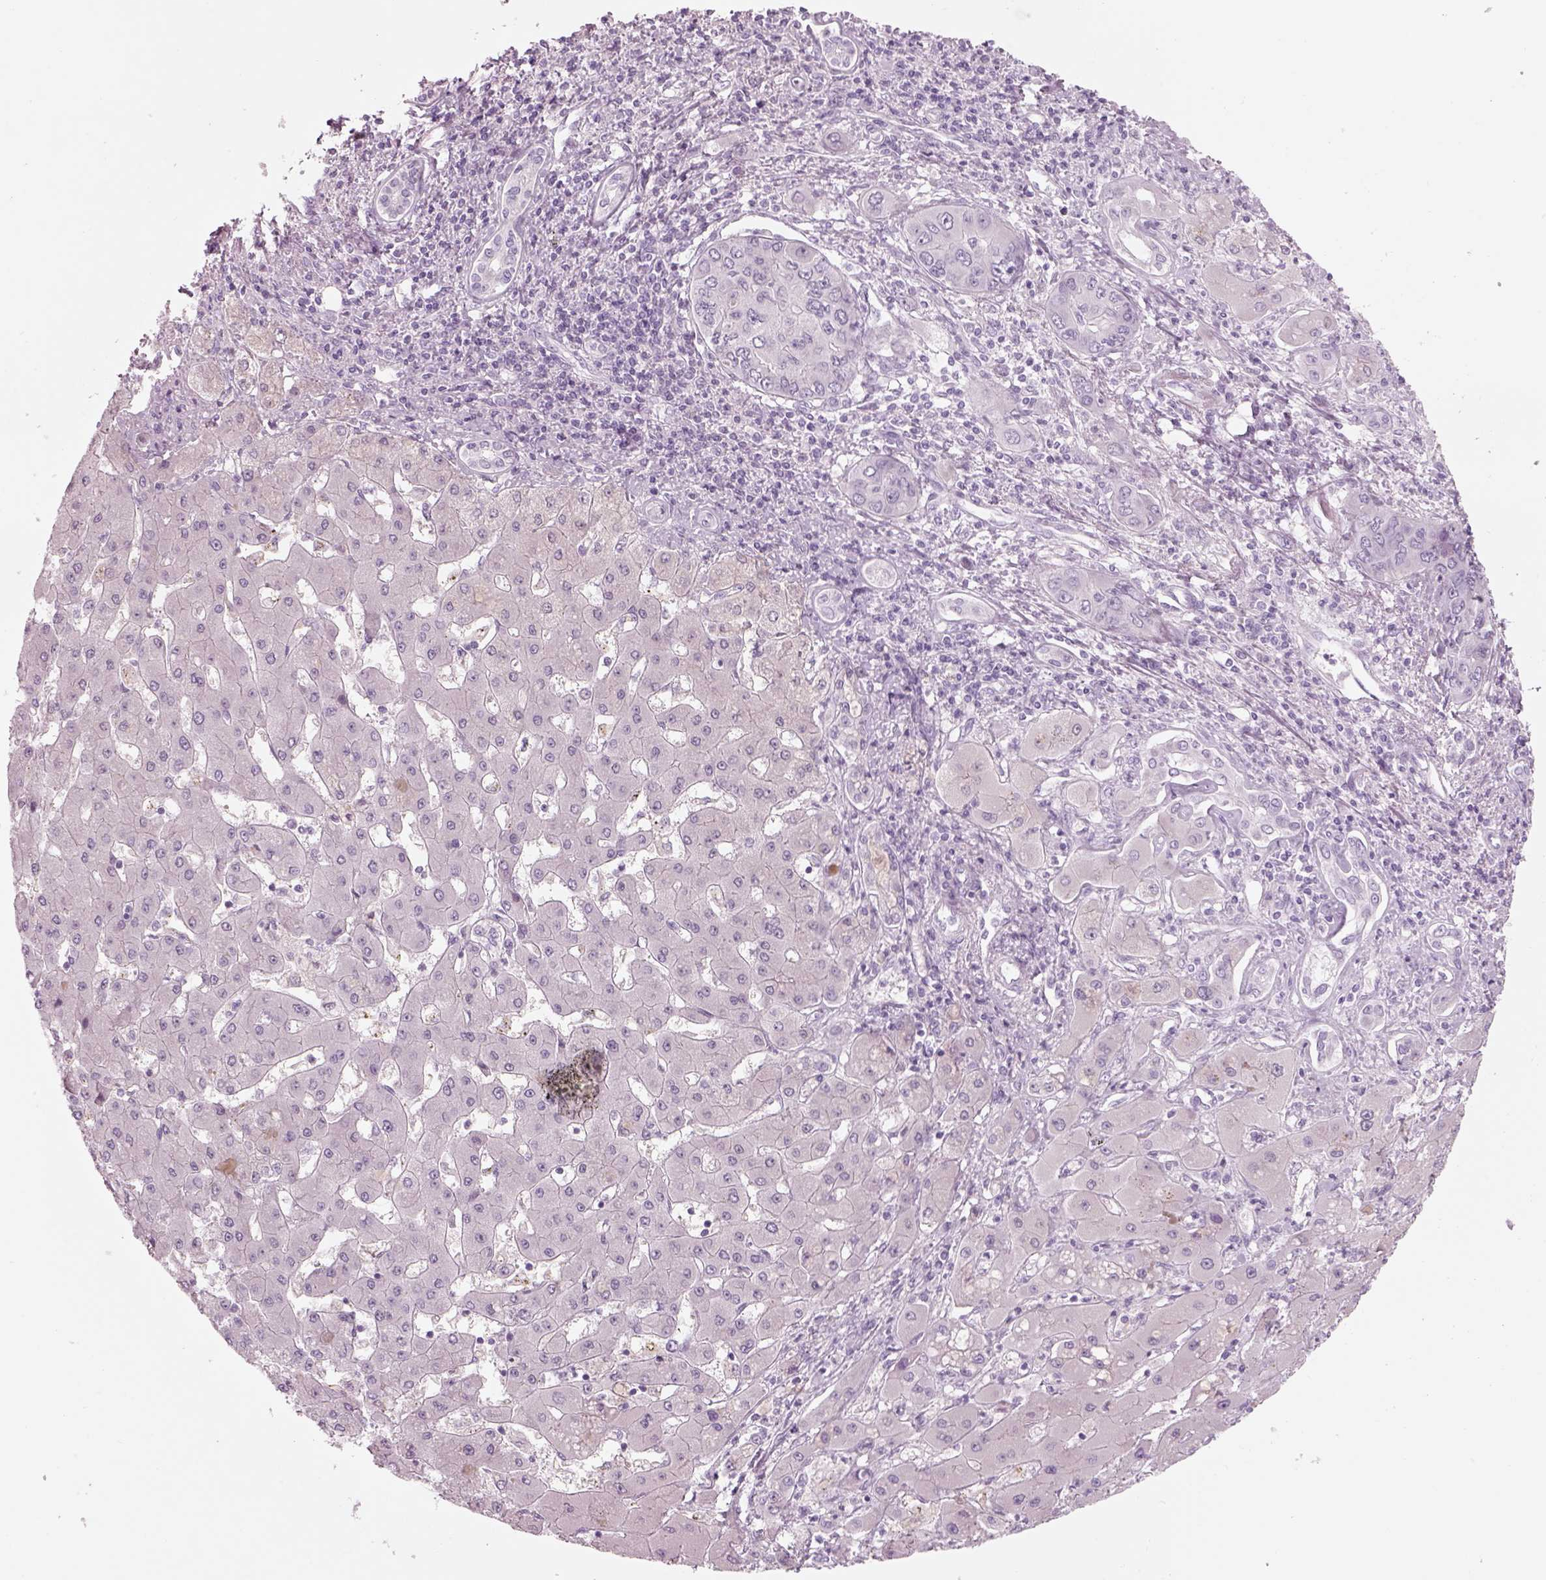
{"staining": {"intensity": "negative", "quantity": "none", "location": "none"}, "tissue": "liver cancer", "cell_type": "Tumor cells", "image_type": "cancer", "snomed": [{"axis": "morphology", "description": "Cholangiocarcinoma"}, {"axis": "topography", "description": "Liver"}], "caption": "The immunohistochemistry (IHC) image has no significant expression in tumor cells of liver cholangiocarcinoma tissue. The staining was performed using DAB (3,3'-diaminobenzidine) to visualize the protein expression in brown, while the nuclei were stained in blue with hematoxylin (Magnification: 20x).", "gene": "GAS2L2", "patient": {"sex": "male", "age": 67}}